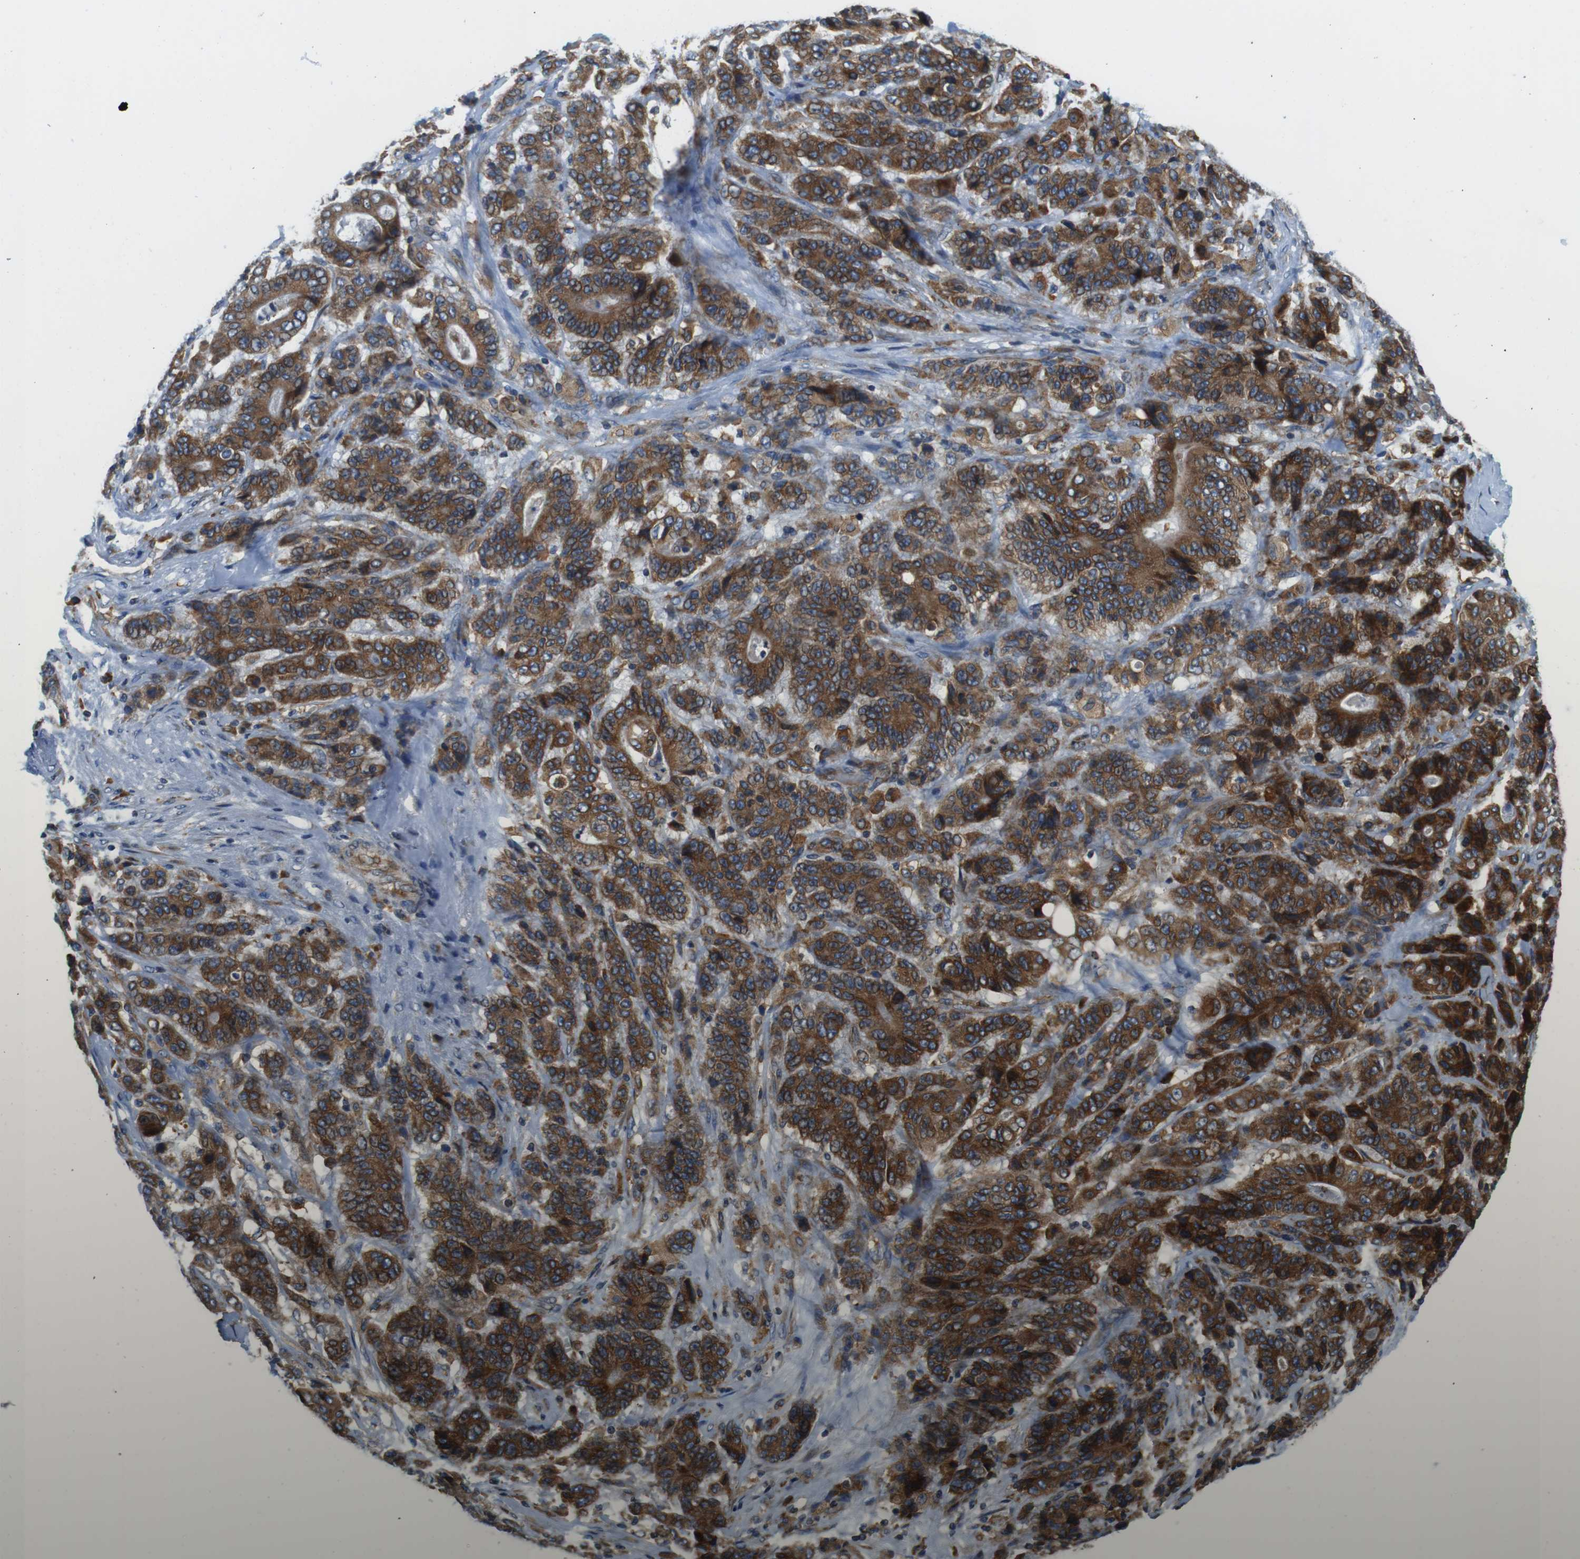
{"staining": {"intensity": "strong", "quantity": ">75%", "location": "cytoplasmic/membranous"}, "tissue": "stomach cancer", "cell_type": "Tumor cells", "image_type": "cancer", "snomed": [{"axis": "morphology", "description": "Adenocarcinoma, NOS"}, {"axis": "topography", "description": "Stomach"}], "caption": "Stomach cancer (adenocarcinoma) tissue shows strong cytoplasmic/membranous expression in approximately >75% of tumor cells, visualized by immunohistochemistry.", "gene": "UGGT1", "patient": {"sex": "female", "age": 73}}